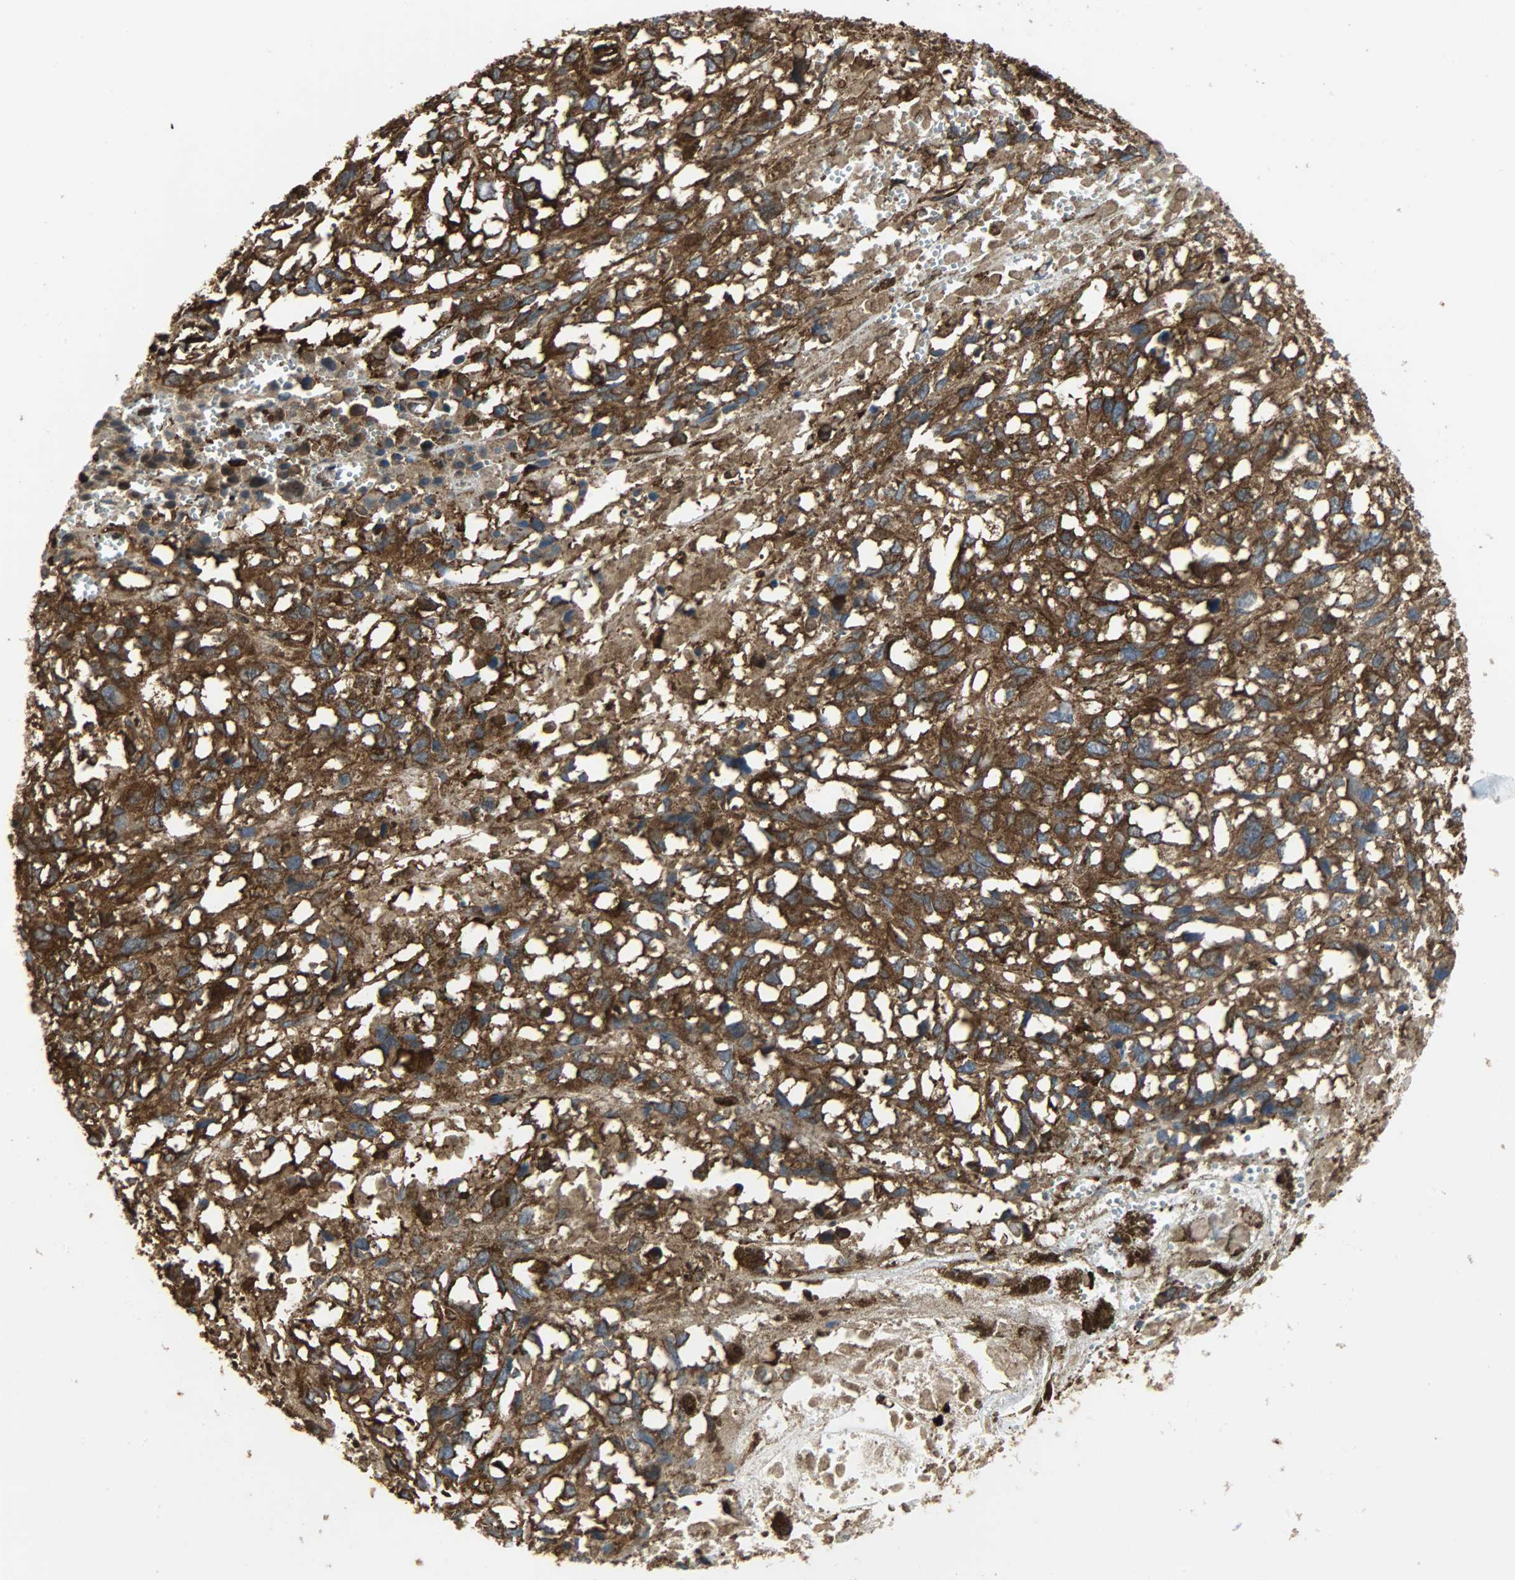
{"staining": {"intensity": "strong", "quantity": ">75%", "location": "cytoplasmic/membranous"}, "tissue": "melanoma", "cell_type": "Tumor cells", "image_type": "cancer", "snomed": [{"axis": "morphology", "description": "Malignant melanoma, Metastatic site"}, {"axis": "topography", "description": "Lymph node"}], "caption": "Protein analysis of malignant melanoma (metastatic site) tissue shows strong cytoplasmic/membranous staining in about >75% of tumor cells. (Brightfield microscopy of DAB IHC at high magnification).", "gene": "VASP", "patient": {"sex": "male", "age": 59}}